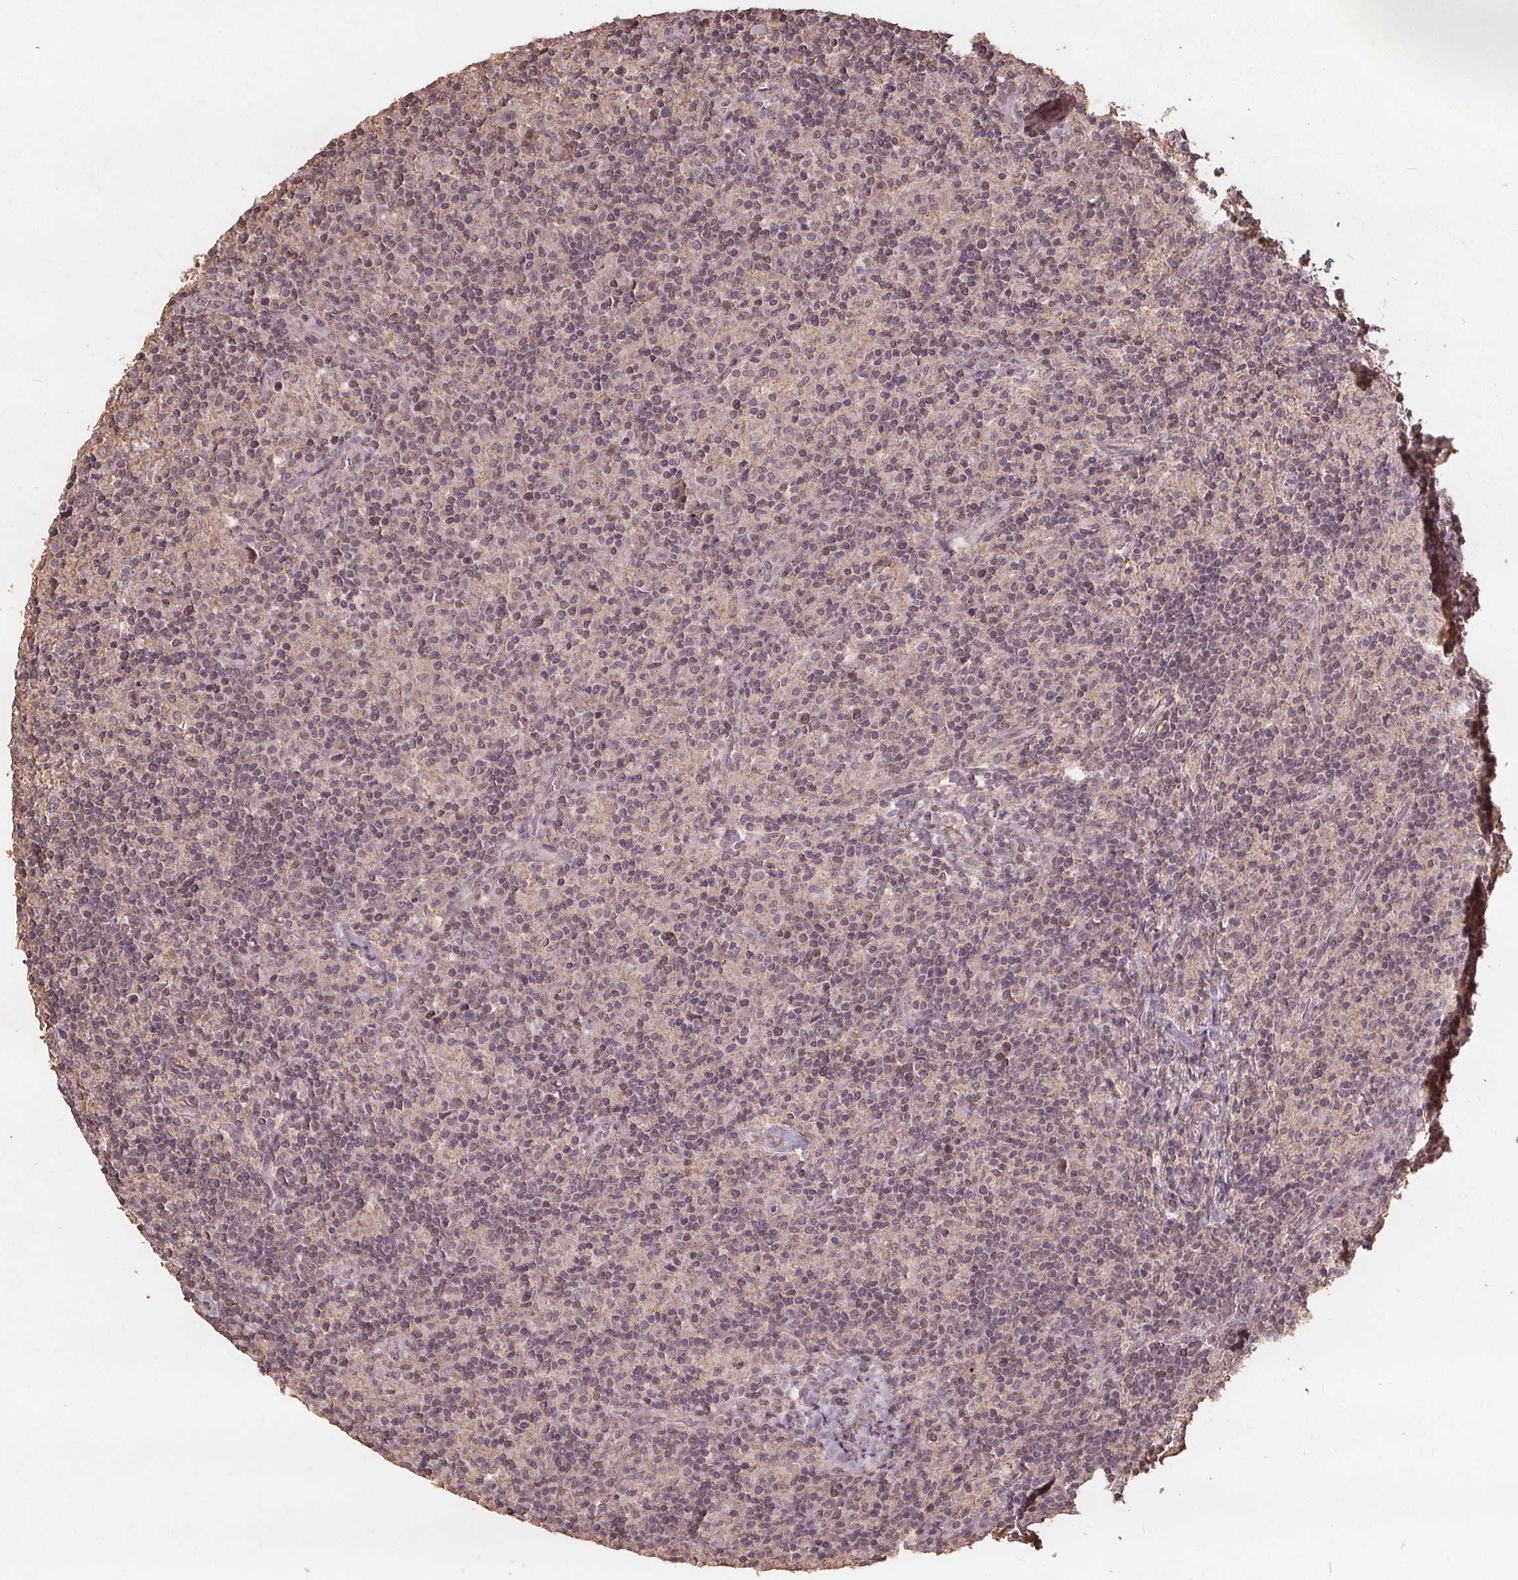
{"staining": {"intensity": "negative", "quantity": "none", "location": "none"}, "tissue": "lymphoma", "cell_type": "Tumor cells", "image_type": "cancer", "snomed": [{"axis": "morphology", "description": "Hodgkin's disease, NOS"}, {"axis": "topography", "description": "Lymph node"}], "caption": "An immunohistochemistry photomicrograph of Hodgkin's disease is shown. There is no staining in tumor cells of Hodgkin's disease.", "gene": "DSG3", "patient": {"sex": "male", "age": 70}}